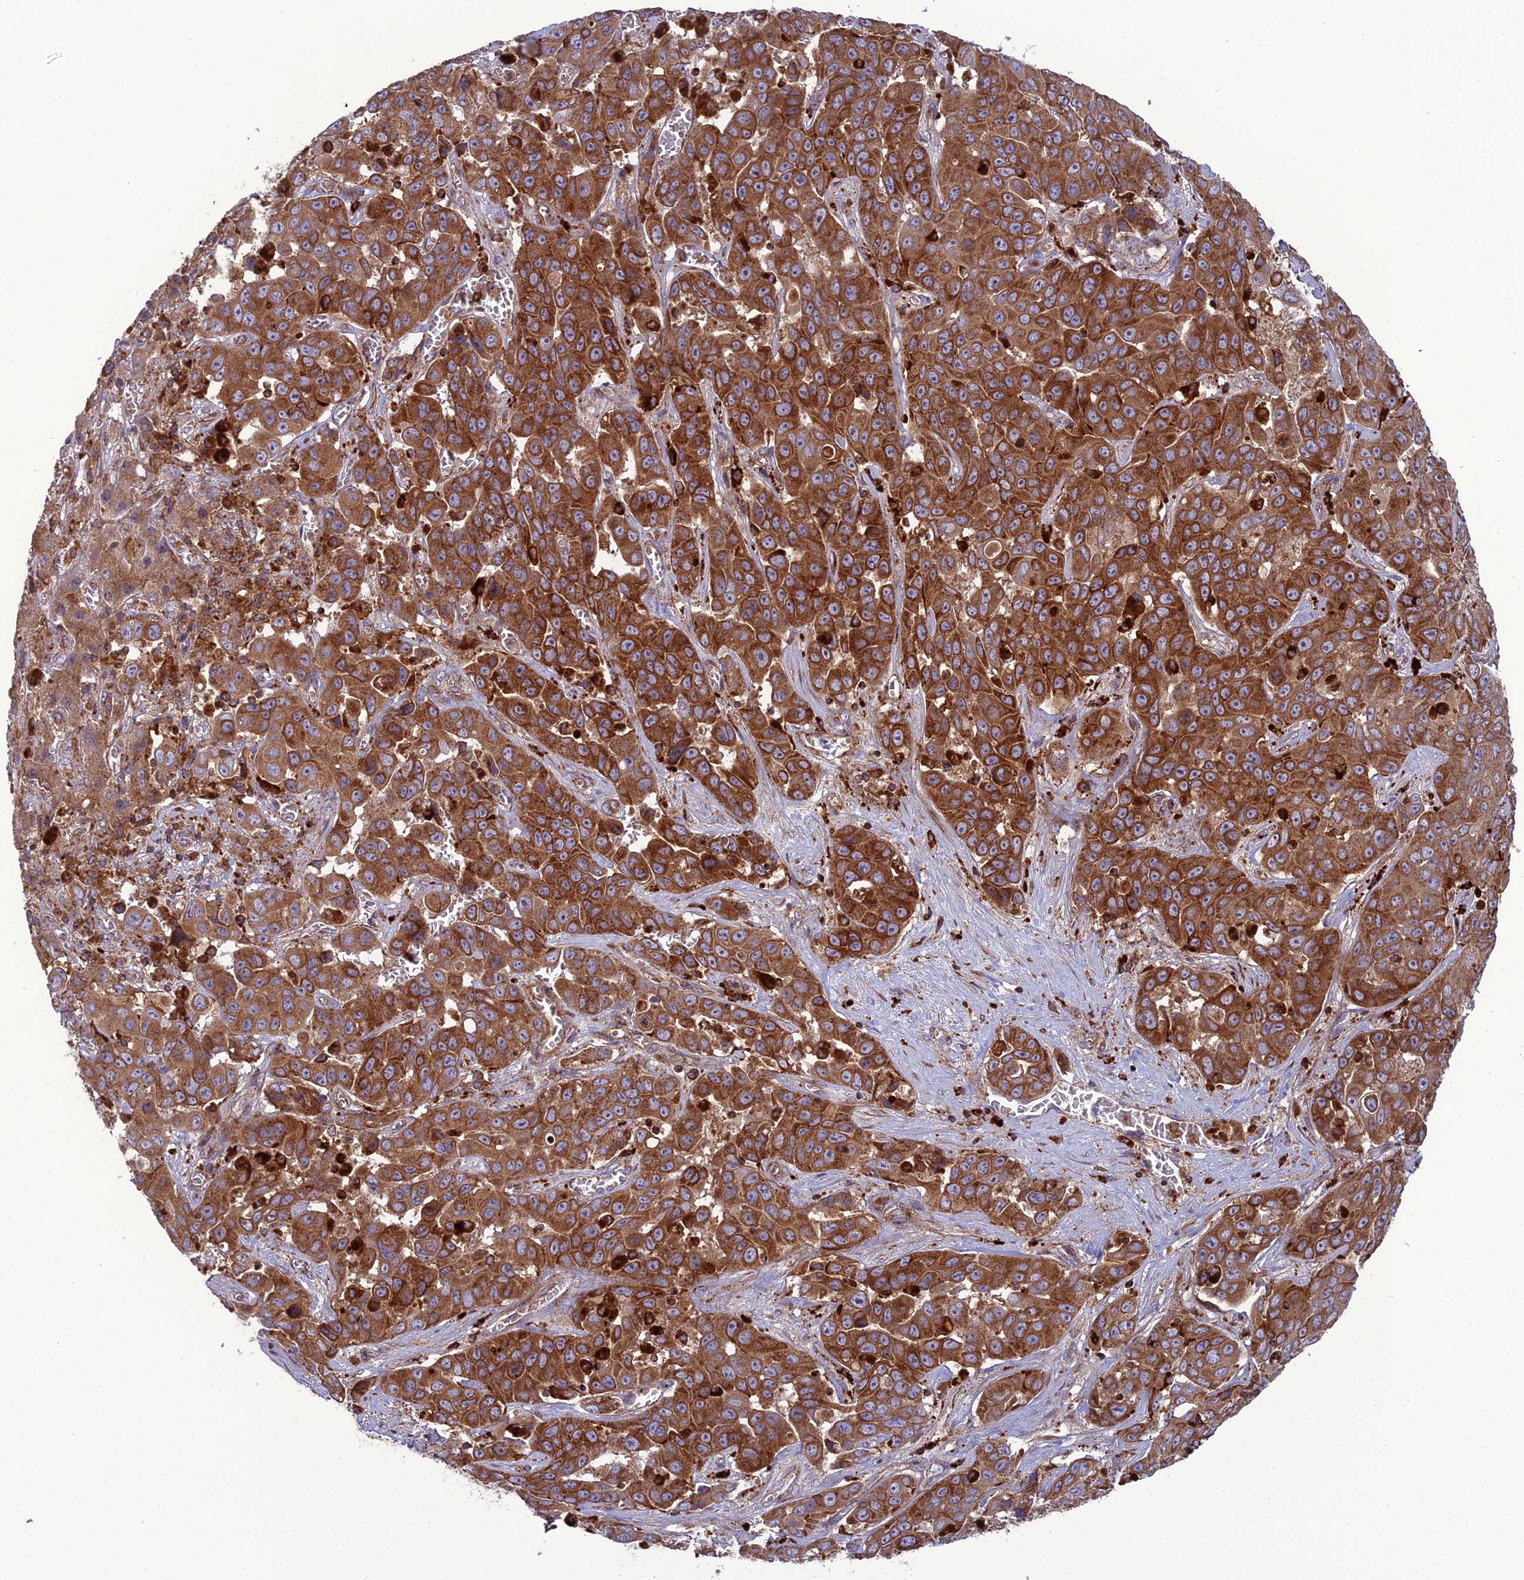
{"staining": {"intensity": "strong", "quantity": ">75%", "location": "cytoplasmic/membranous"}, "tissue": "liver cancer", "cell_type": "Tumor cells", "image_type": "cancer", "snomed": [{"axis": "morphology", "description": "Cholangiocarcinoma"}, {"axis": "topography", "description": "Liver"}], "caption": "Tumor cells show strong cytoplasmic/membranous staining in about >75% of cells in liver cancer (cholangiocarcinoma). The staining was performed using DAB (3,3'-diaminobenzidine) to visualize the protein expression in brown, while the nuclei were stained in blue with hematoxylin (Magnification: 20x).", "gene": "LNPEP", "patient": {"sex": "female", "age": 52}}